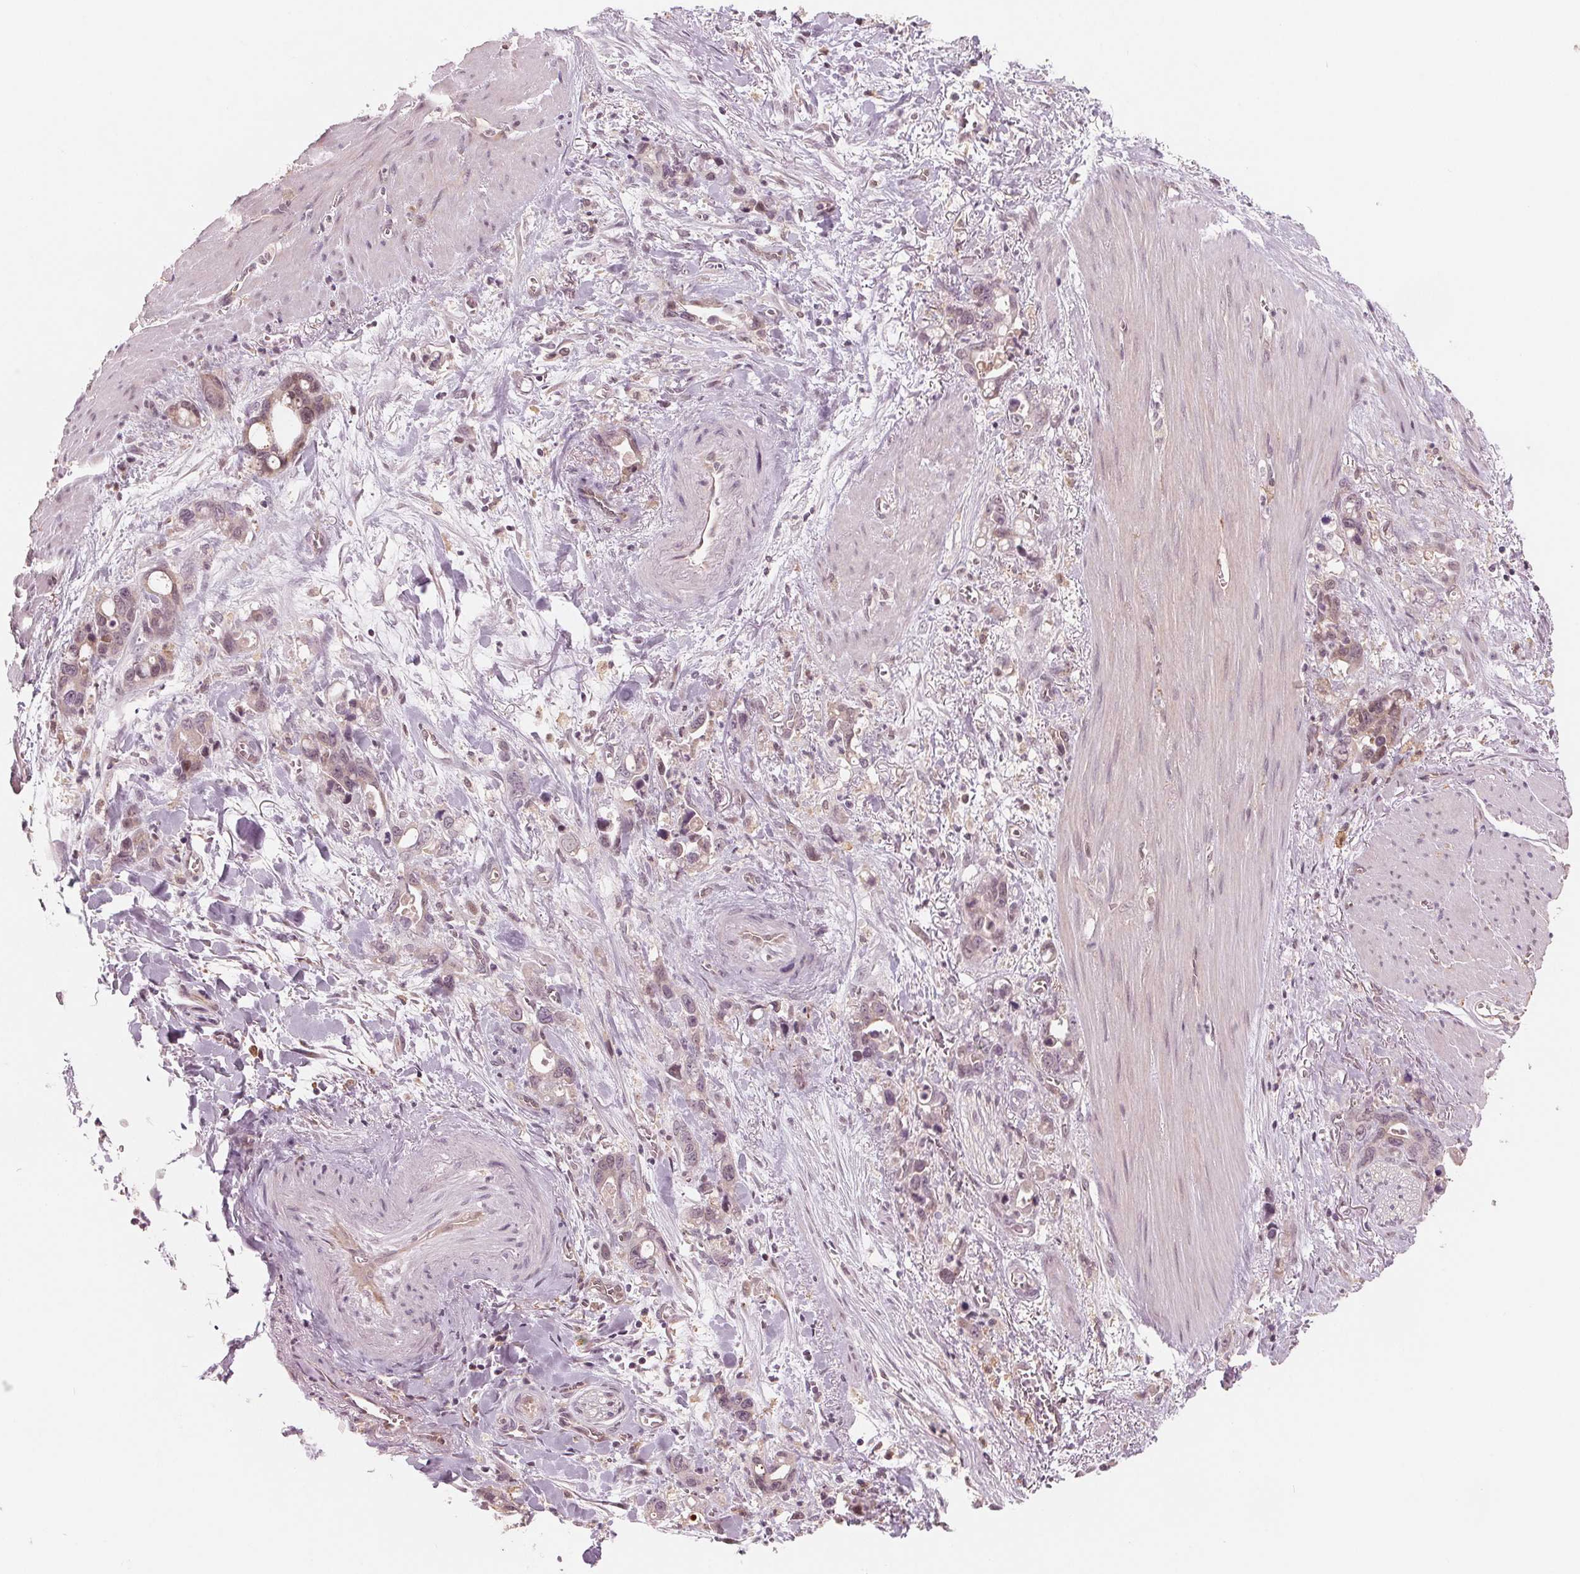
{"staining": {"intensity": "weak", "quantity": "<25%", "location": "cytoplasmic/membranous"}, "tissue": "stomach cancer", "cell_type": "Tumor cells", "image_type": "cancer", "snomed": [{"axis": "morphology", "description": "Normal tissue, NOS"}, {"axis": "morphology", "description": "Adenocarcinoma, NOS"}, {"axis": "topography", "description": "Esophagus"}, {"axis": "topography", "description": "Stomach, upper"}], "caption": "This histopathology image is of stomach cancer stained with immunohistochemistry to label a protein in brown with the nuclei are counter-stained blue. There is no expression in tumor cells.", "gene": "IL9R", "patient": {"sex": "male", "age": 74}}